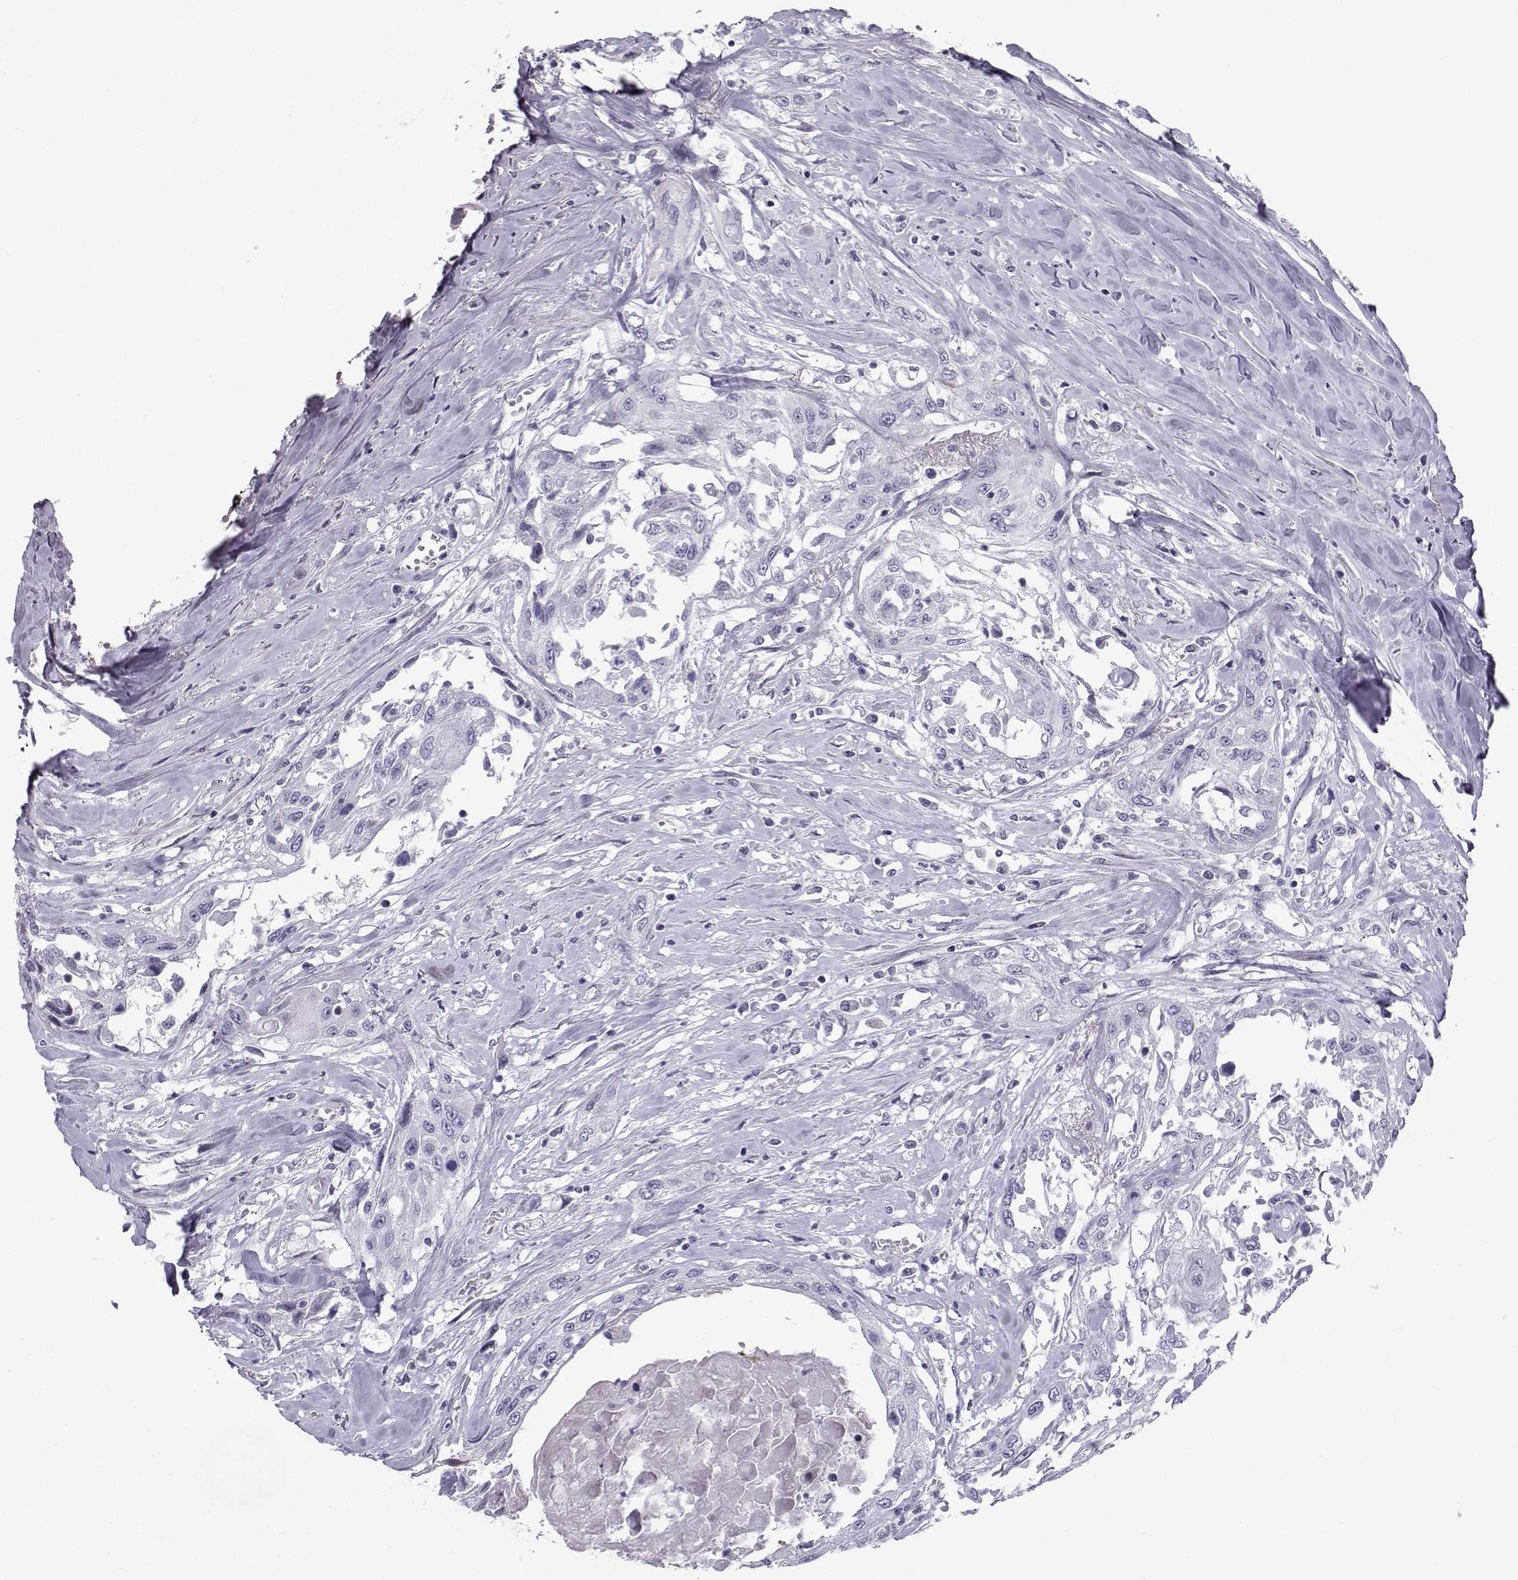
{"staining": {"intensity": "negative", "quantity": "none", "location": "none"}, "tissue": "head and neck cancer", "cell_type": "Tumor cells", "image_type": "cancer", "snomed": [{"axis": "morphology", "description": "Normal tissue, NOS"}, {"axis": "morphology", "description": "Squamous cell carcinoma, NOS"}, {"axis": "topography", "description": "Oral tissue"}, {"axis": "topography", "description": "Peripheral nerve tissue"}, {"axis": "topography", "description": "Head-Neck"}], "caption": "Immunohistochemical staining of squamous cell carcinoma (head and neck) displays no significant expression in tumor cells. Nuclei are stained in blue.", "gene": "DMRT3", "patient": {"sex": "female", "age": 59}}